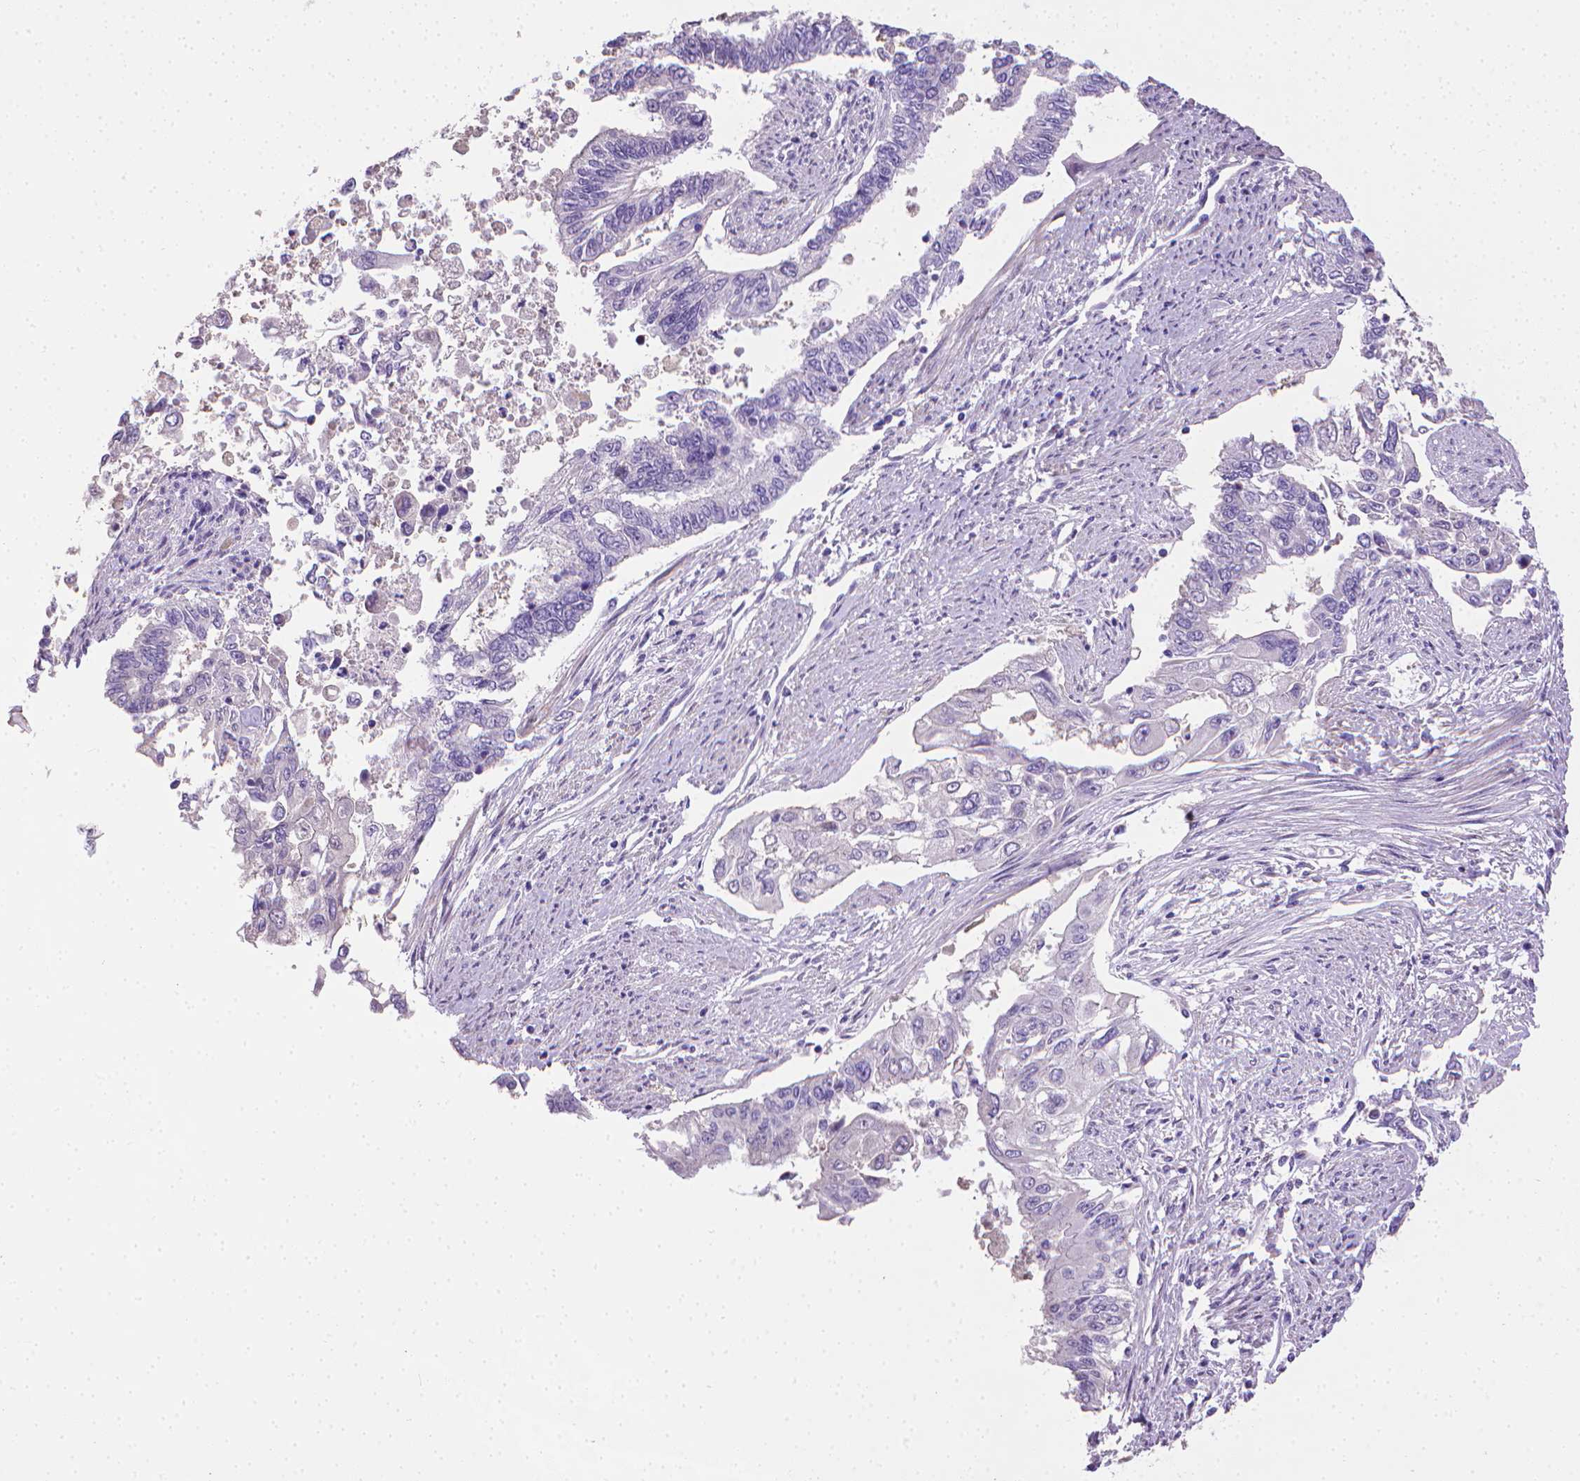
{"staining": {"intensity": "negative", "quantity": "none", "location": "none"}, "tissue": "endometrial cancer", "cell_type": "Tumor cells", "image_type": "cancer", "snomed": [{"axis": "morphology", "description": "Adenocarcinoma, NOS"}, {"axis": "topography", "description": "Uterus"}], "caption": "This is an immunohistochemistry (IHC) micrograph of adenocarcinoma (endometrial). There is no expression in tumor cells.", "gene": "PNMA2", "patient": {"sex": "female", "age": 59}}